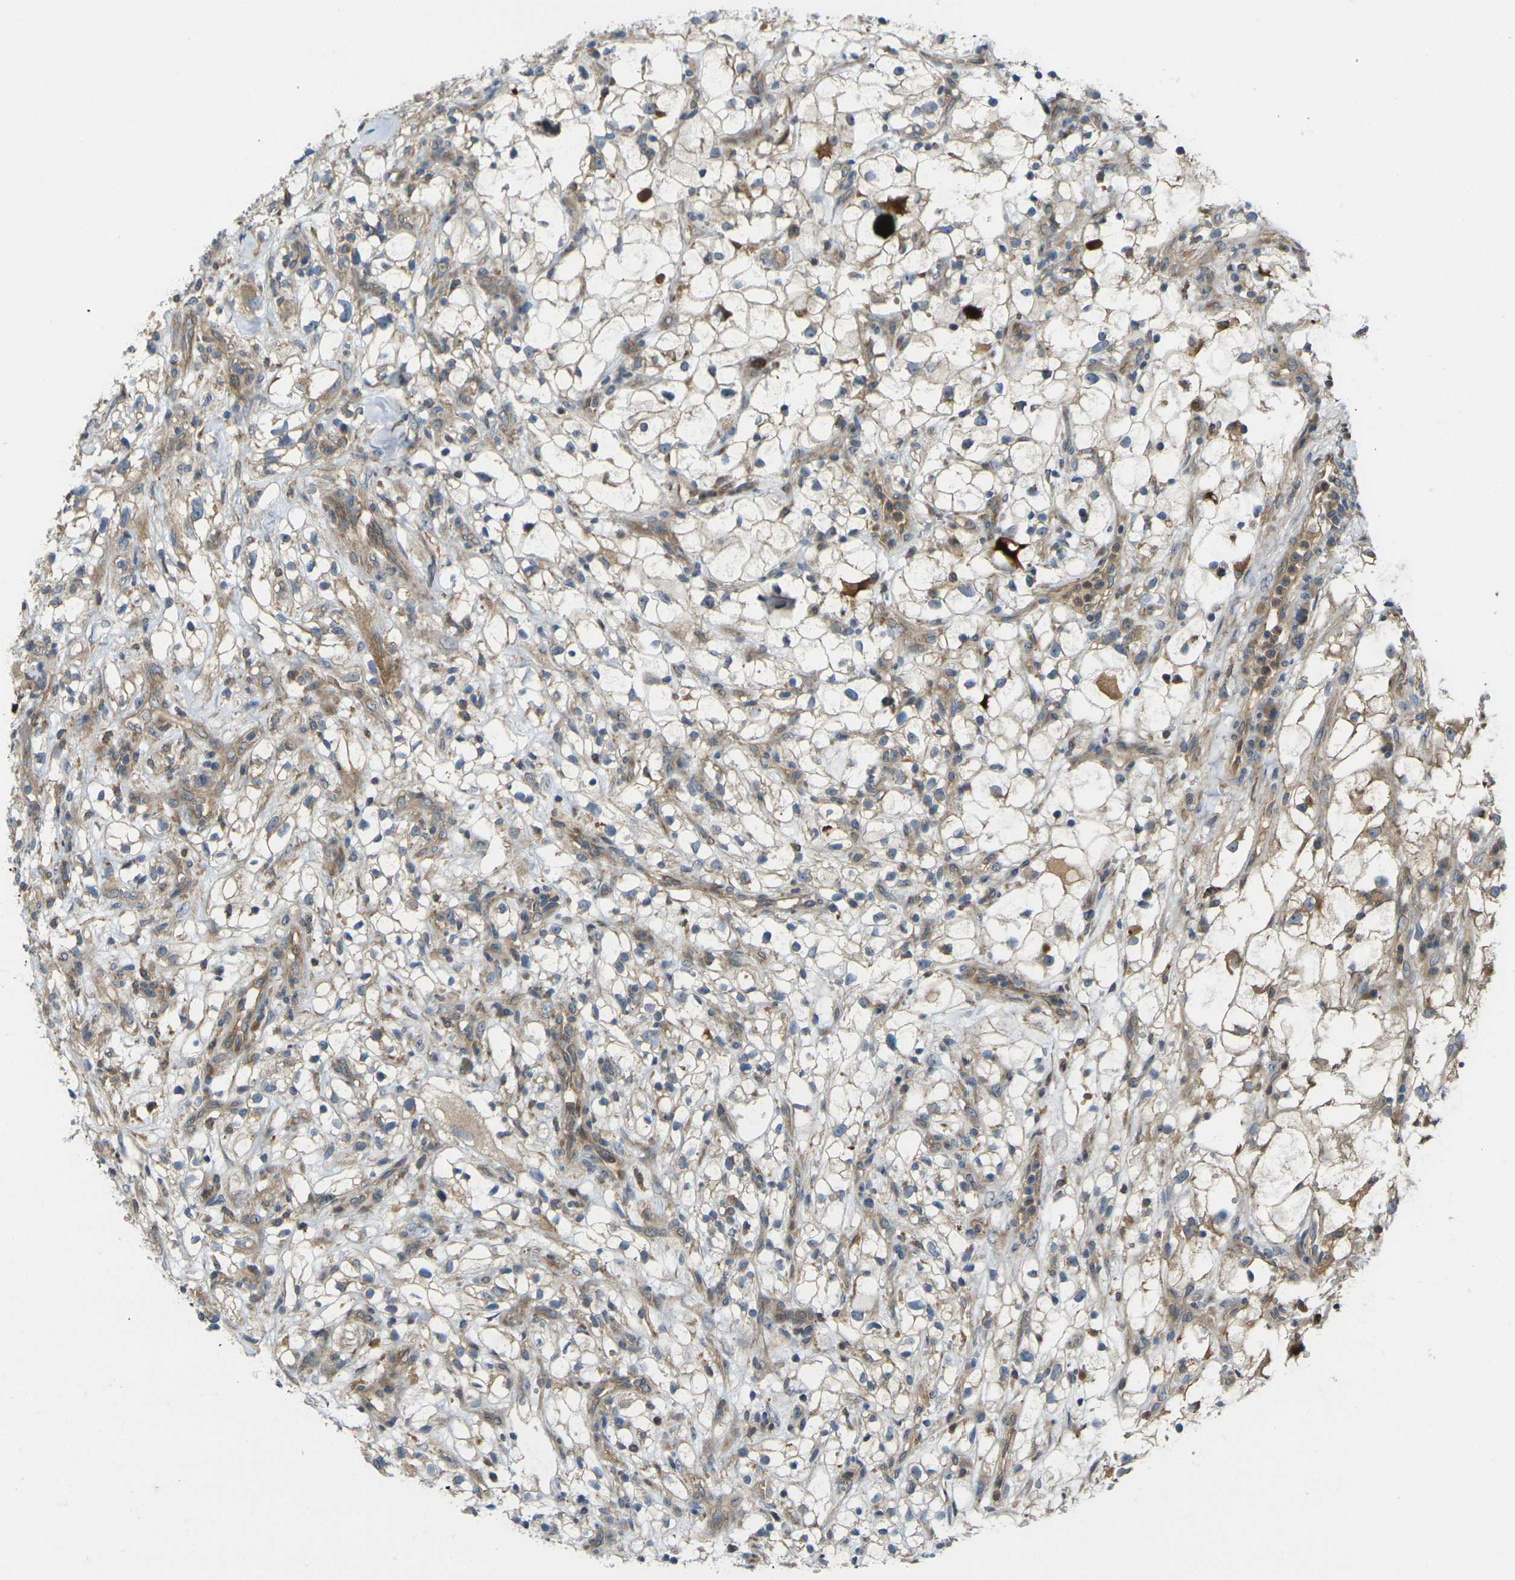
{"staining": {"intensity": "moderate", "quantity": ">75%", "location": "cytoplasmic/membranous"}, "tissue": "renal cancer", "cell_type": "Tumor cells", "image_type": "cancer", "snomed": [{"axis": "morphology", "description": "Adenocarcinoma, NOS"}, {"axis": "topography", "description": "Kidney"}], "caption": "Immunohistochemical staining of human adenocarcinoma (renal) exhibits medium levels of moderate cytoplasmic/membranous protein expression in about >75% of tumor cells. The protein of interest is shown in brown color, while the nuclei are stained blue.", "gene": "FZD1", "patient": {"sex": "female", "age": 60}}